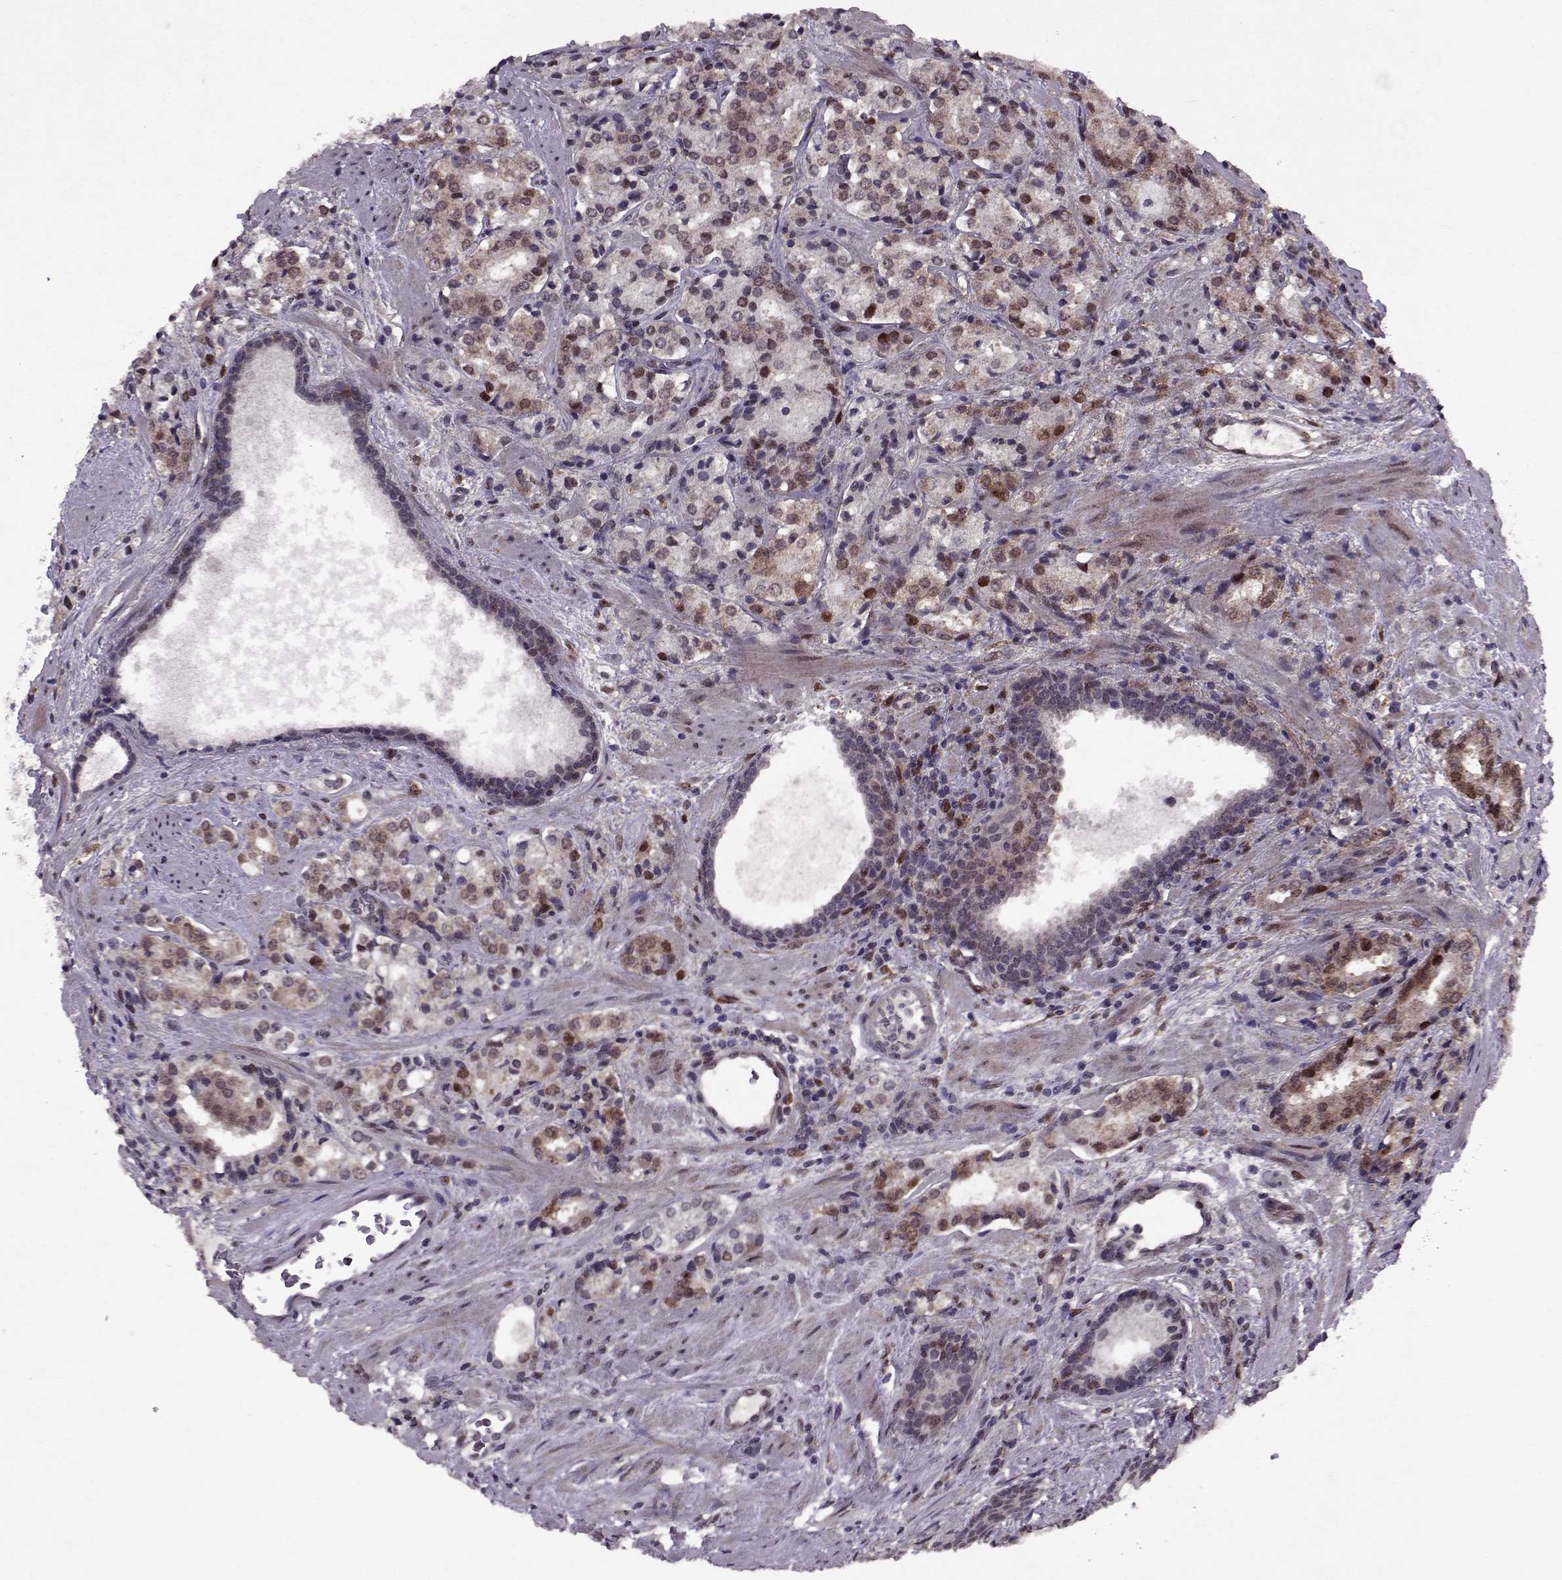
{"staining": {"intensity": "moderate", "quantity": "<25%", "location": "cytoplasmic/membranous"}, "tissue": "prostate cancer", "cell_type": "Tumor cells", "image_type": "cancer", "snomed": [{"axis": "morphology", "description": "Adenocarcinoma, Low grade"}, {"axis": "topography", "description": "Prostate"}], "caption": "Human prostate cancer stained for a protein (brown) displays moderate cytoplasmic/membranous positive positivity in approximately <25% of tumor cells.", "gene": "CDK4", "patient": {"sex": "male", "age": 56}}